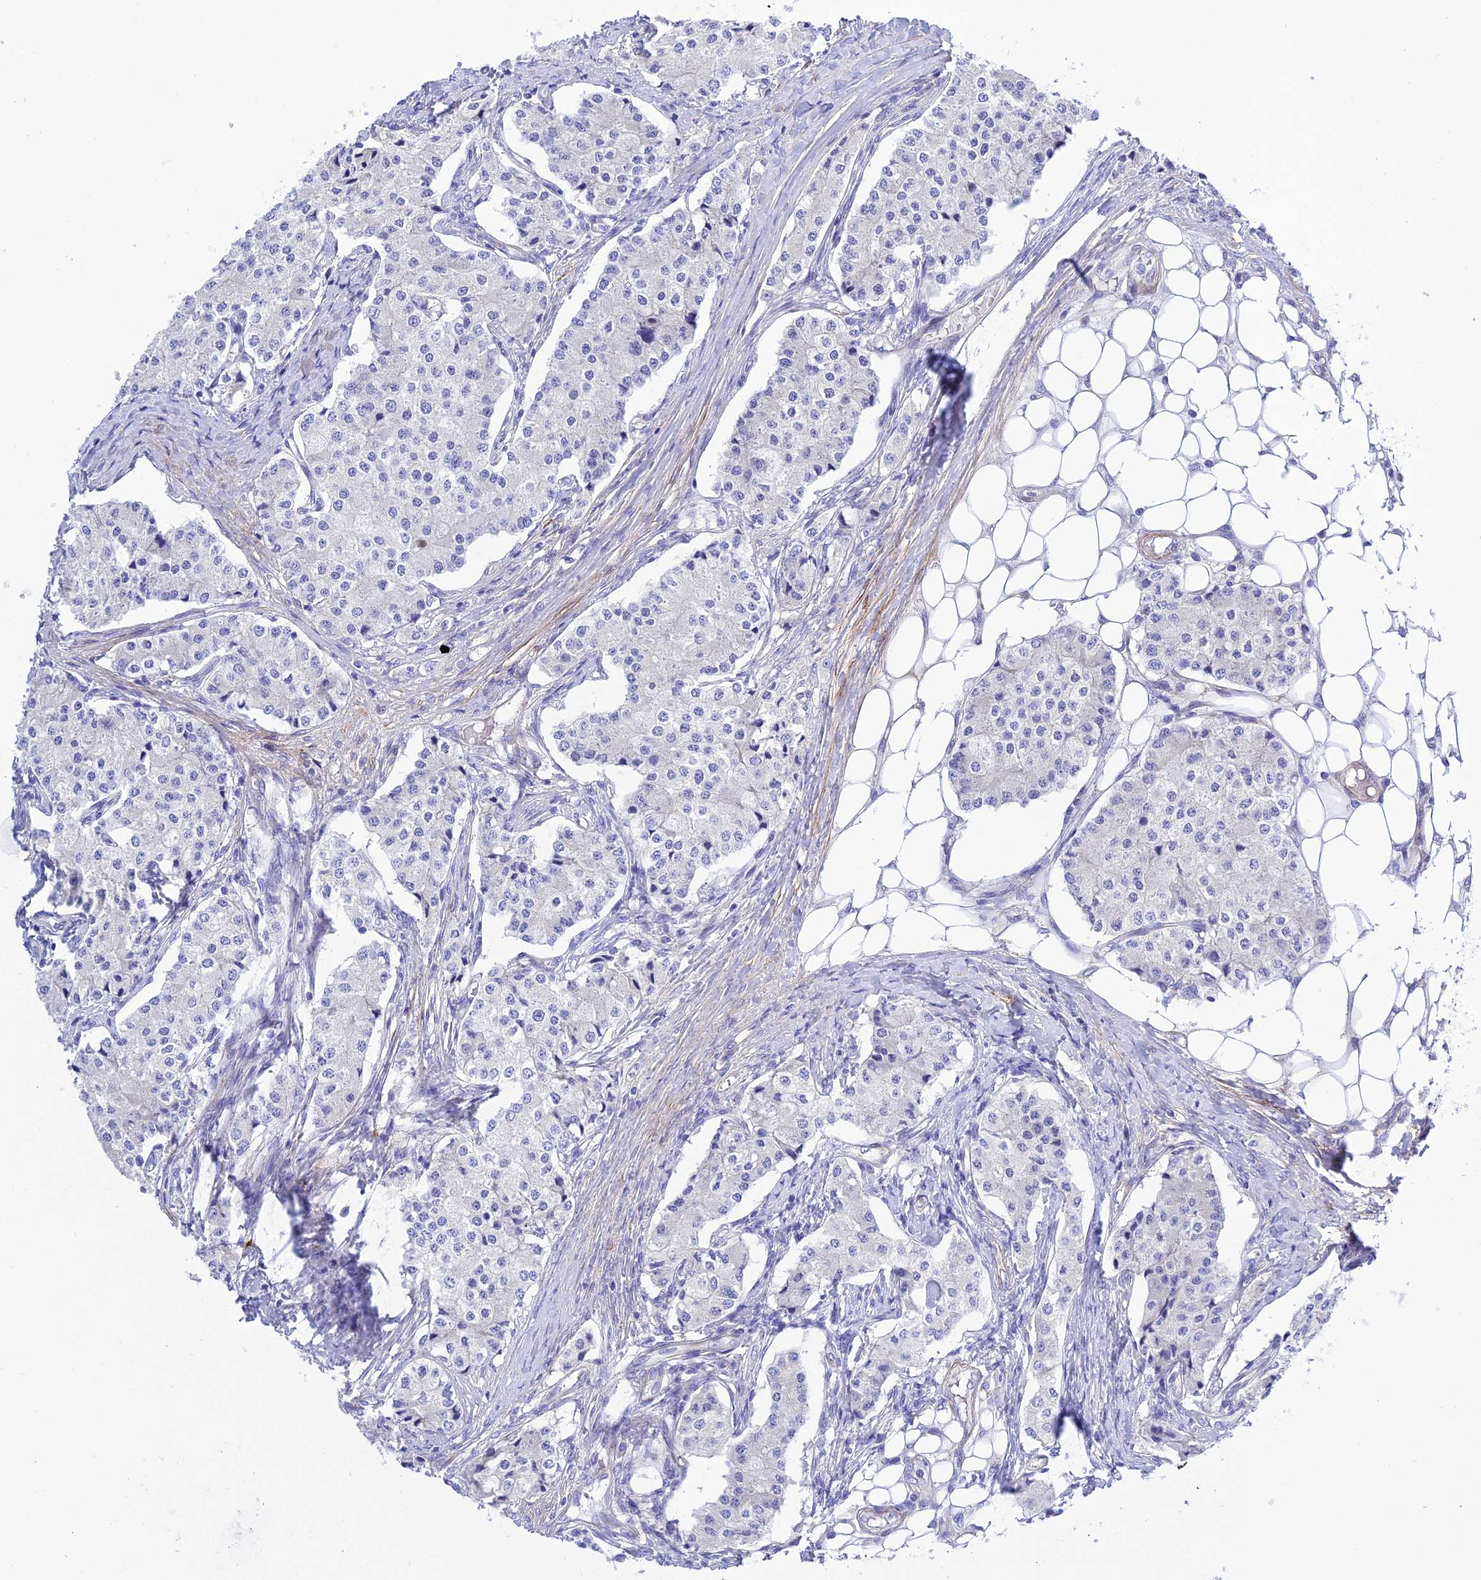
{"staining": {"intensity": "negative", "quantity": "none", "location": "none"}, "tissue": "carcinoid", "cell_type": "Tumor cells", "image_type": "cancer", "snomed": [{"axis": "morphology", "description": "Carcinoid, malignant, NOS"}, {"axis": "topography", "description": "Colon"}], "caption": "A micrograph of malignant carcinoid stained for a protein exhibits no brown staining in tumor cells.", "gene": "FRA10AC1", "patient": {"sex": "female", "age": 52}}